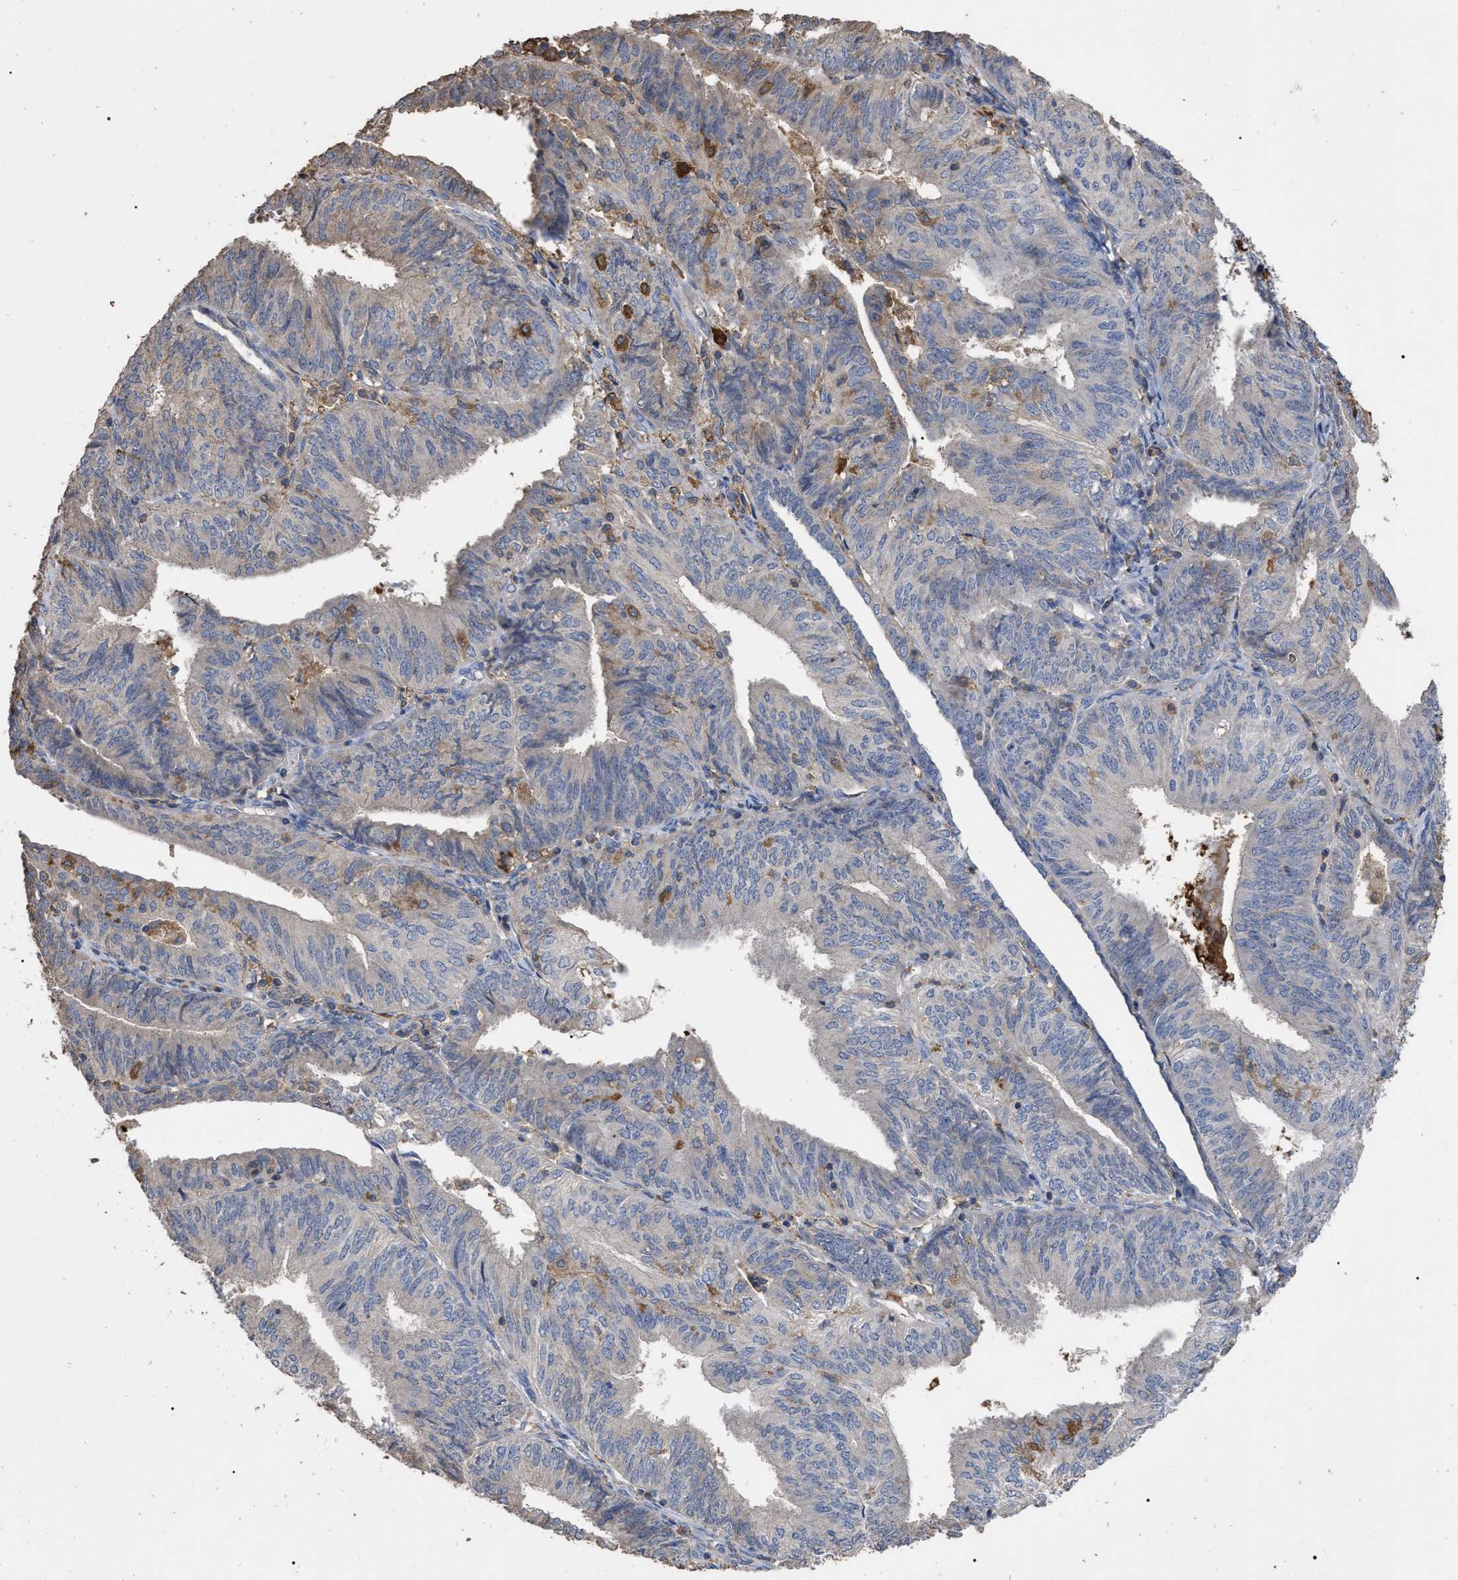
{"staining": {"intensity": "negative", "quantity": "none", "location": "none"}, "tissue": "endometrial cancer", "cell_type": "Tumor cells", "image_type": "cancer", "snomed": [{"axis": "morphology", "description": "Adenocarcinoma, NOS"}, {"axis": "topography", "description": "Endometrium"}], "caption": "Tumor cells are negative for protein expression in human endometrial cancer.", "gene": "GPR179", "patient": {"sex": "female", "age": 58}}